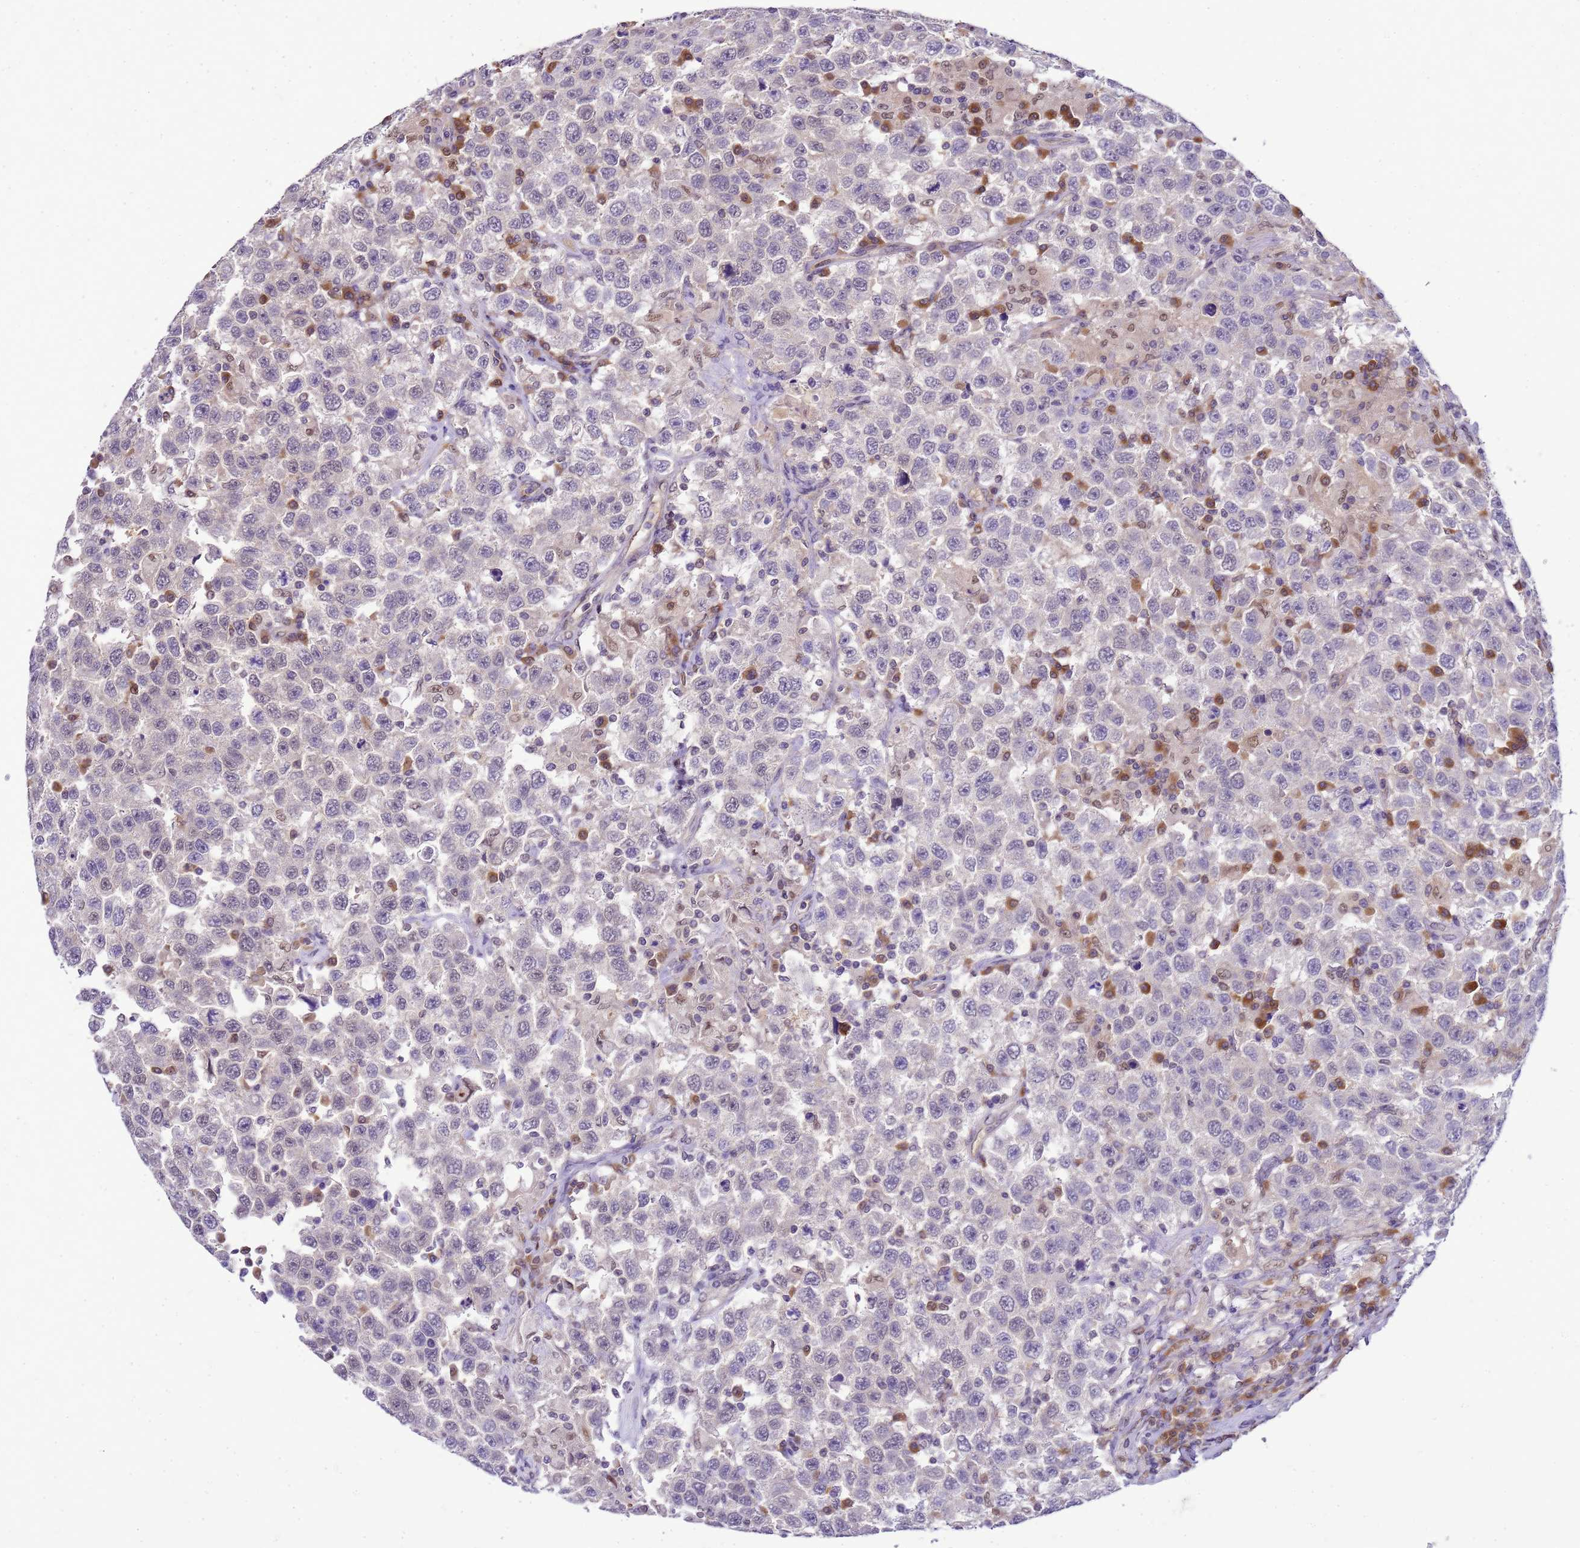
{"staining": {"intensity": "negative", "quantity": "none", "location": "none"}, "tissue": "testis cancer", "cell_type": "Tumor cells", "image_type": "cancer", "snomed": [{"axis": "morphology", "description": "Seminoma, NOS"}, {"axis": "topography", "description": "Testis"}], "caption": "Tumor cells show no significant protein staining in testis seminoma.", "gene": "DDI2", "patient": {"sex": "male", "age": 41}}